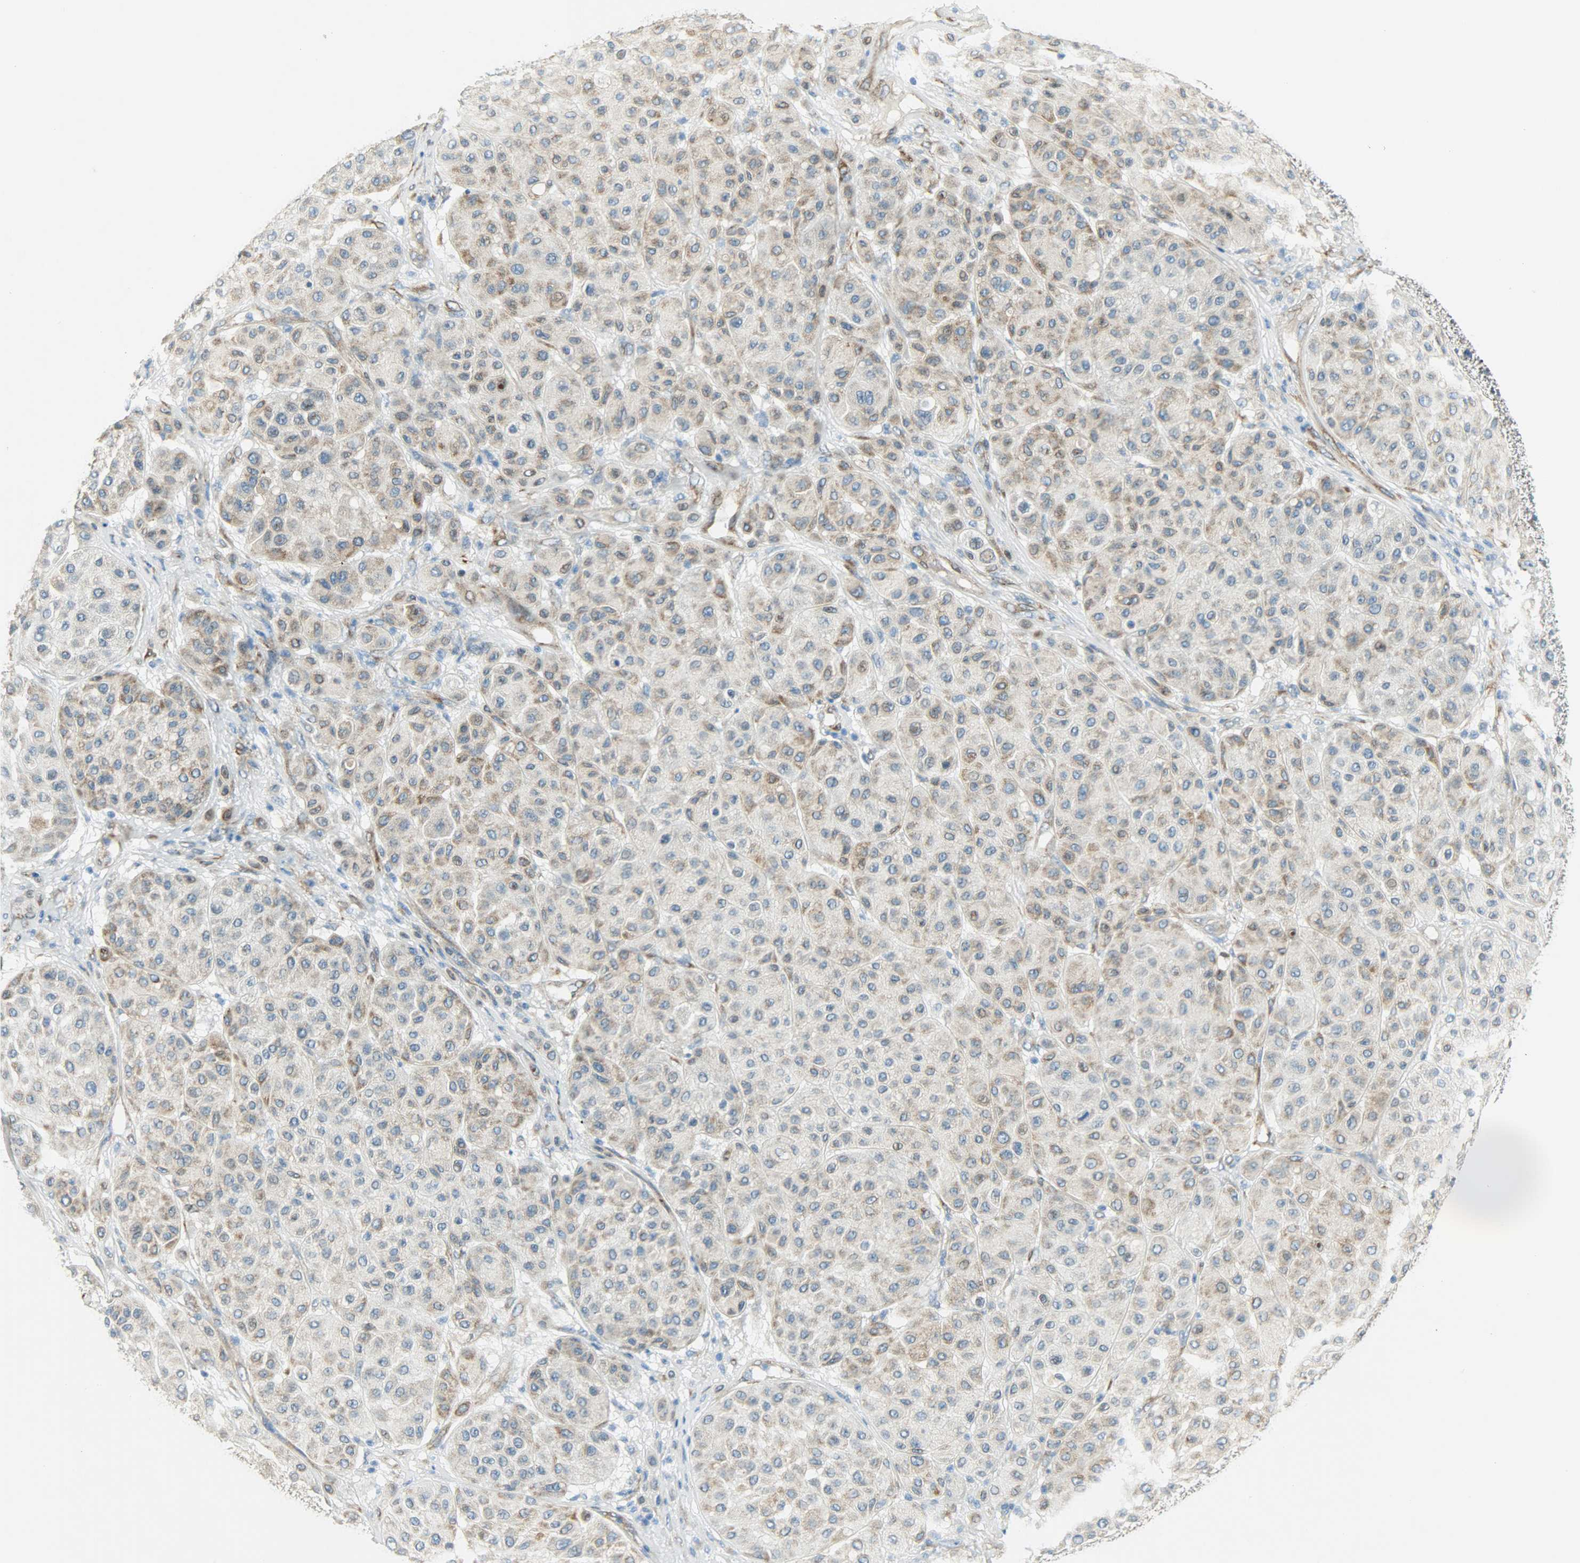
{"staining": {"intensity": "moderate", "quantity": ">75%", "location": "cytoplasmic/membranous"}, "tissue": "melanoma", "cell_type": "Tumor cells", "image_type": "cancer", "snomed": [{"axis": "morphology", "description": "Normal tissue, NOS"}, {"axis": "morphology", "description": "Malignant melanoma, Metastatic site"}, {"axis": "topography", "description": "Skin"}], "caption": "The histopathology image shows immunohistochemical staining of malignant melanoma (metastatic site). There is moderate cytoplasmic/membranous staining is appreciated in approximately >75% of tumor cells.", "gene": "PKD2", "patient": {"sex": "male", "age": 41}}